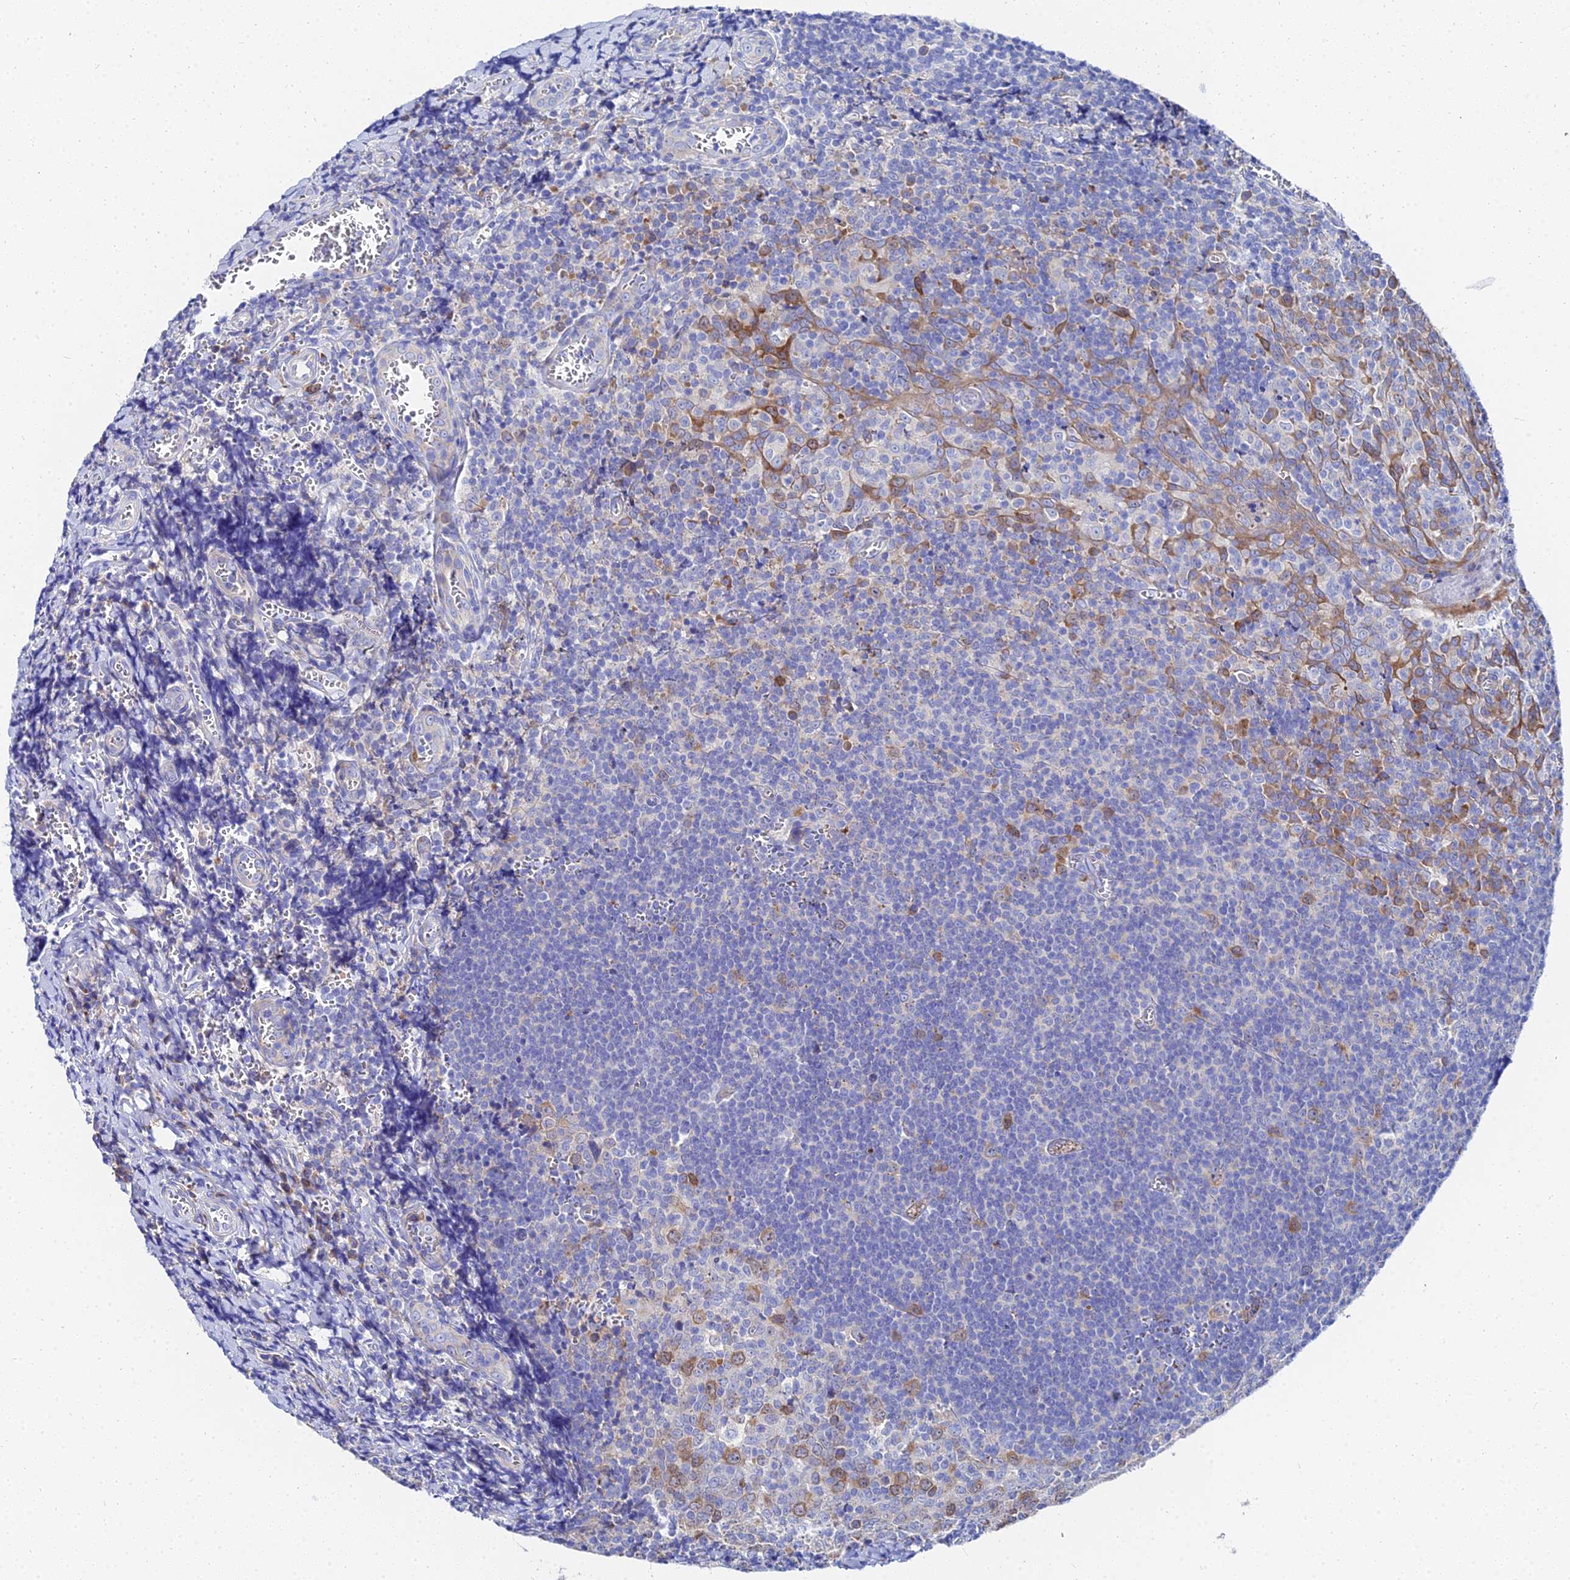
{"staining": {"intensity": "moderate", "quantity": "25%-75%", "location": "cytoplasmic/membranous"}, "tissue": "tonsil", "cell_type": "Germinal center cells", "image_type": "normal", "snomed": [{"axis": "morphology", "description": "Normal tissue, NOS"}, {"axis": "topography", "description": "Tonsil"}], "caption": "About 25%-75% of germinal center cells in normal human tonsil demonstrate moderate cytoplasmic/membranous protein positivity as visualized by brown immunohistochemical staining.", "gene": "PTTG1", "patient": {"sex": "male", "age": 27}}